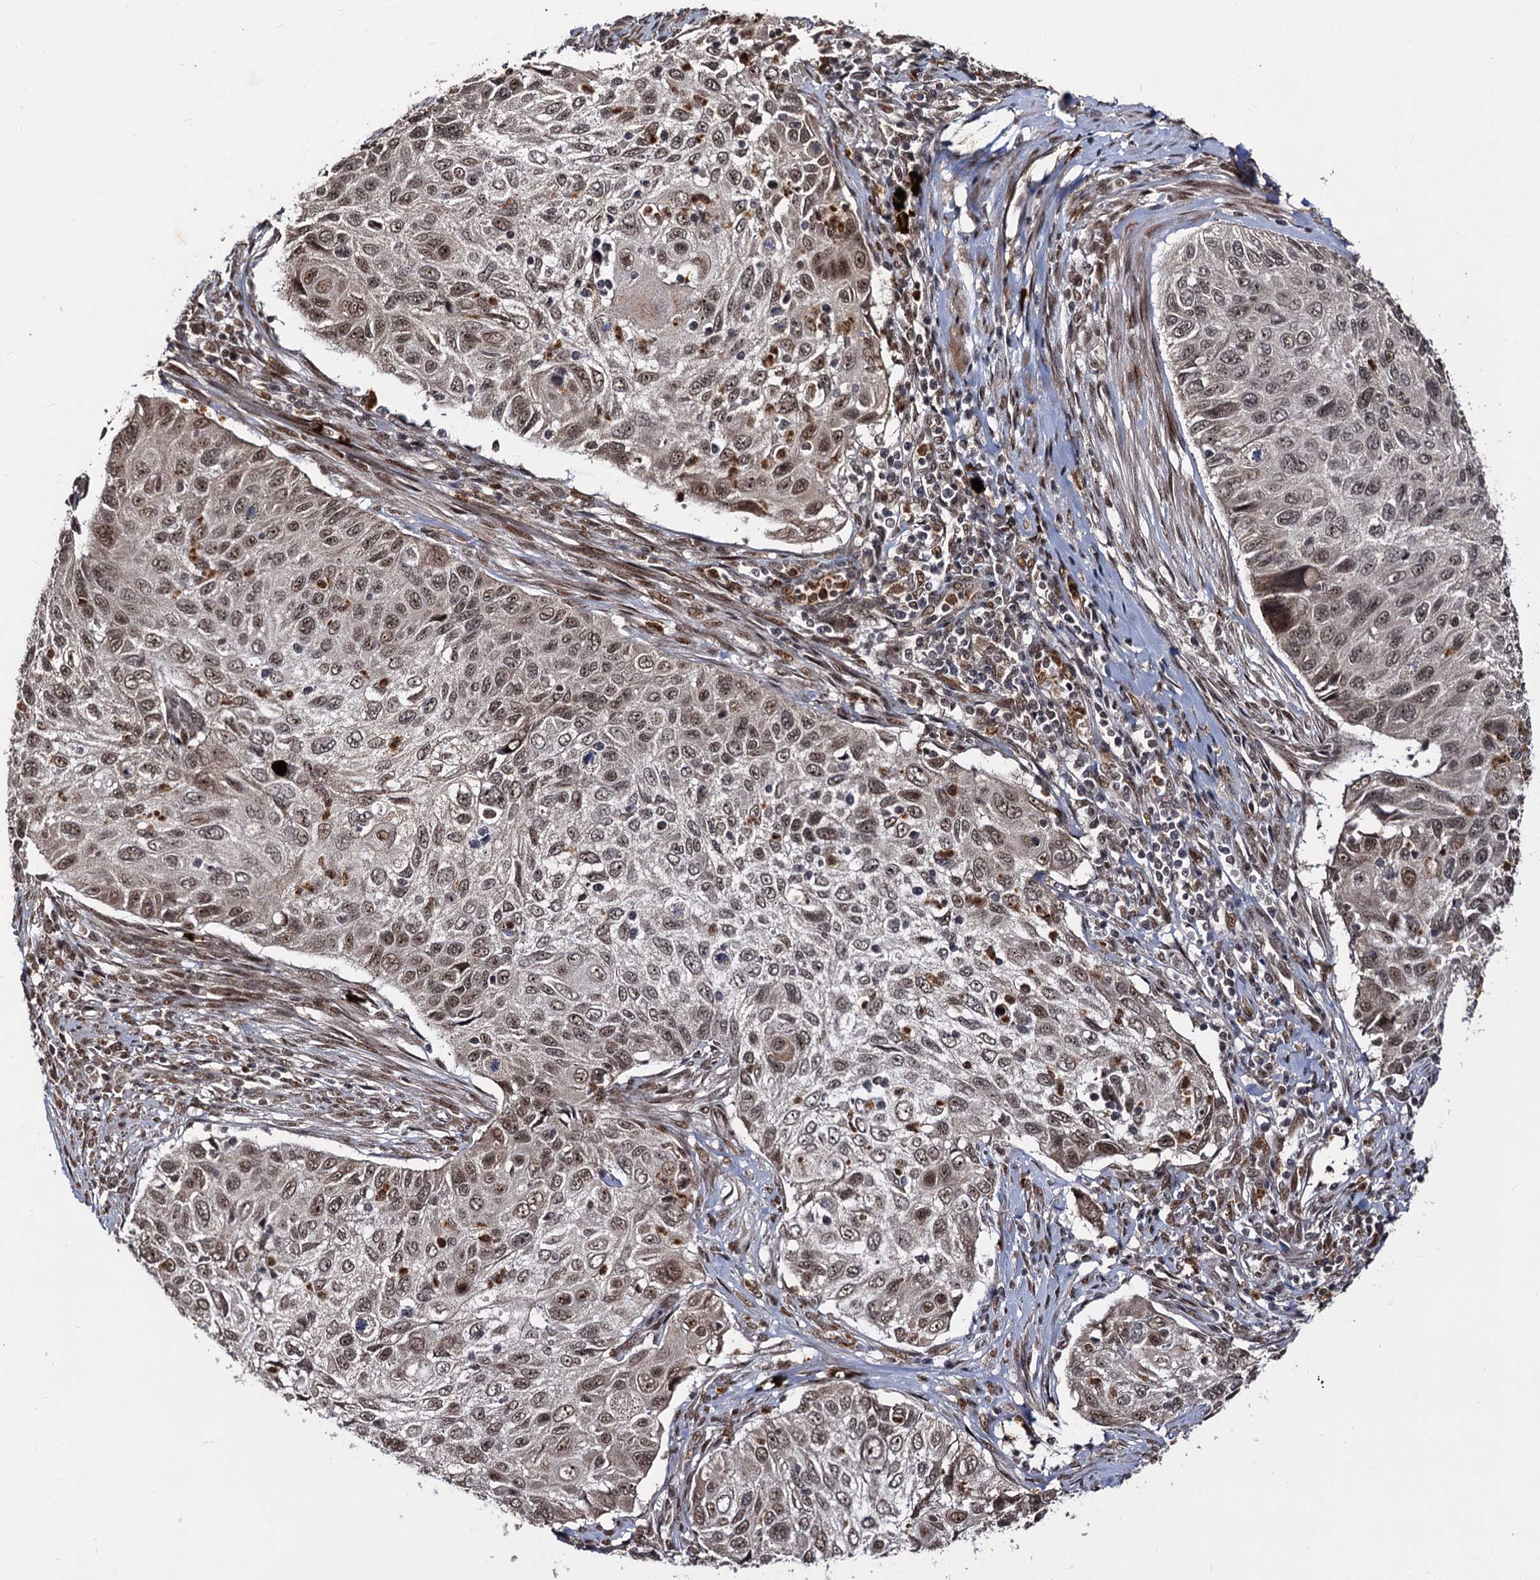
{"staining": {"intensity": "moderate", "quantity": ">75%", "location": "nuclear"}, "tissue": "cervical cancer", "cell_type": "Tumor cells", "image_type": "cancer", "snomed": [{"axis": "morphology", "description": "Squamous cell carcinoma, NOS"}, {"axis": "topography", "description": "Cervix"}], "caption": "Immunohistochemistry (IHC) histopathology image of human cervical squamous cell carcinoma stained for a protein (brown), which shows medium levels of moderate nuclear staining in approximately >75% of tumor cells.", "gene": "SFSWAP", "patient": {"sex": "female", "age": 70}}